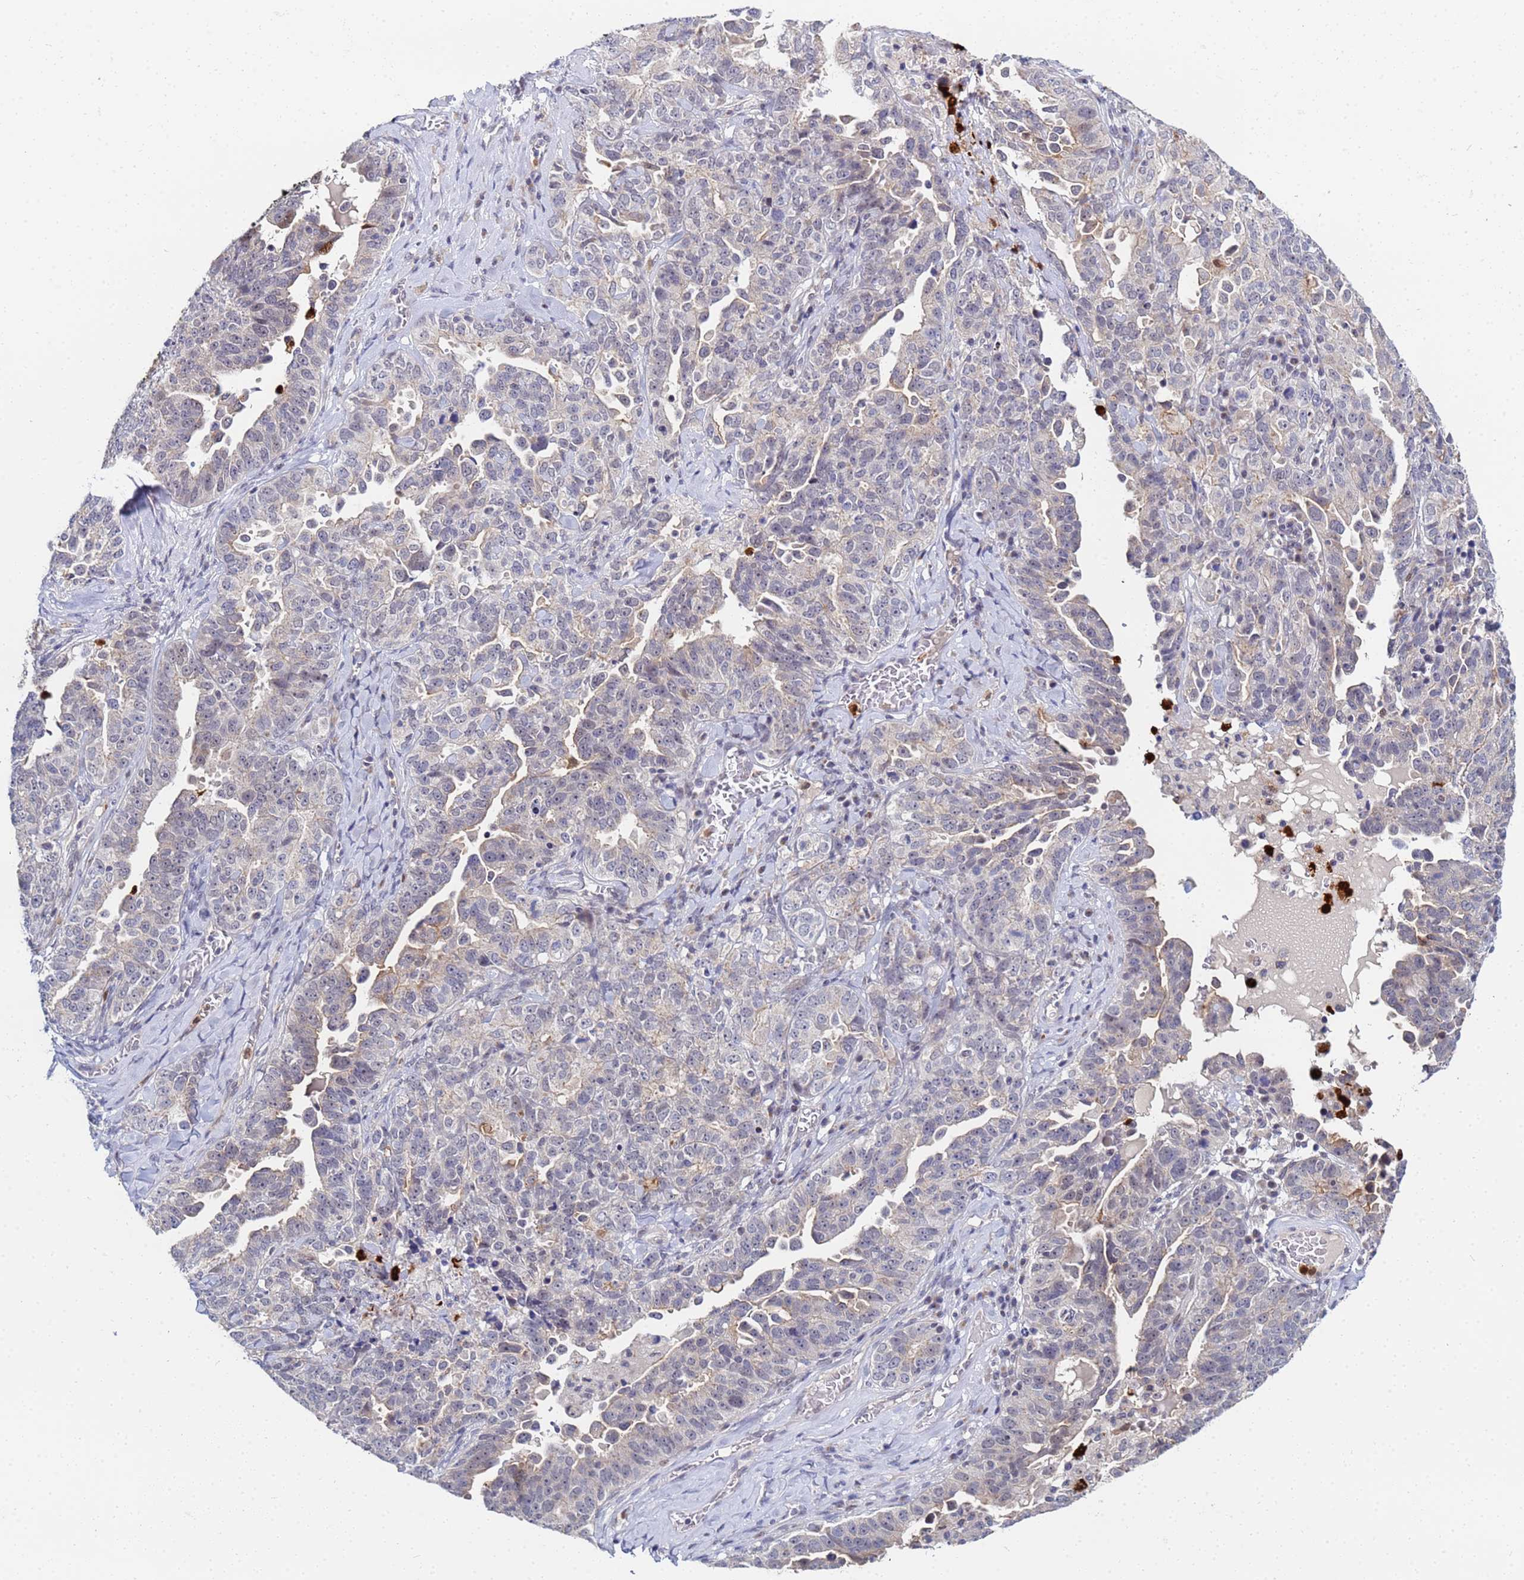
{"staining": {"intensity": "negative", "quantity": "none", "location": "none"}, "tissue": "ovarian cancer", "cell_type": "Tumor cells", "image_type": "cancer", "snomed": [{"axis": "morphology", "description": "Carcinoma, endometroid"}, {"axis": "topography", "description": "Ovary"}], "caption": "Image shows no protein positivity in tumor cells of ovarian cancer tissue.", "gene": "MTCL1", "patient": {"sex": "female", "age": 62}}